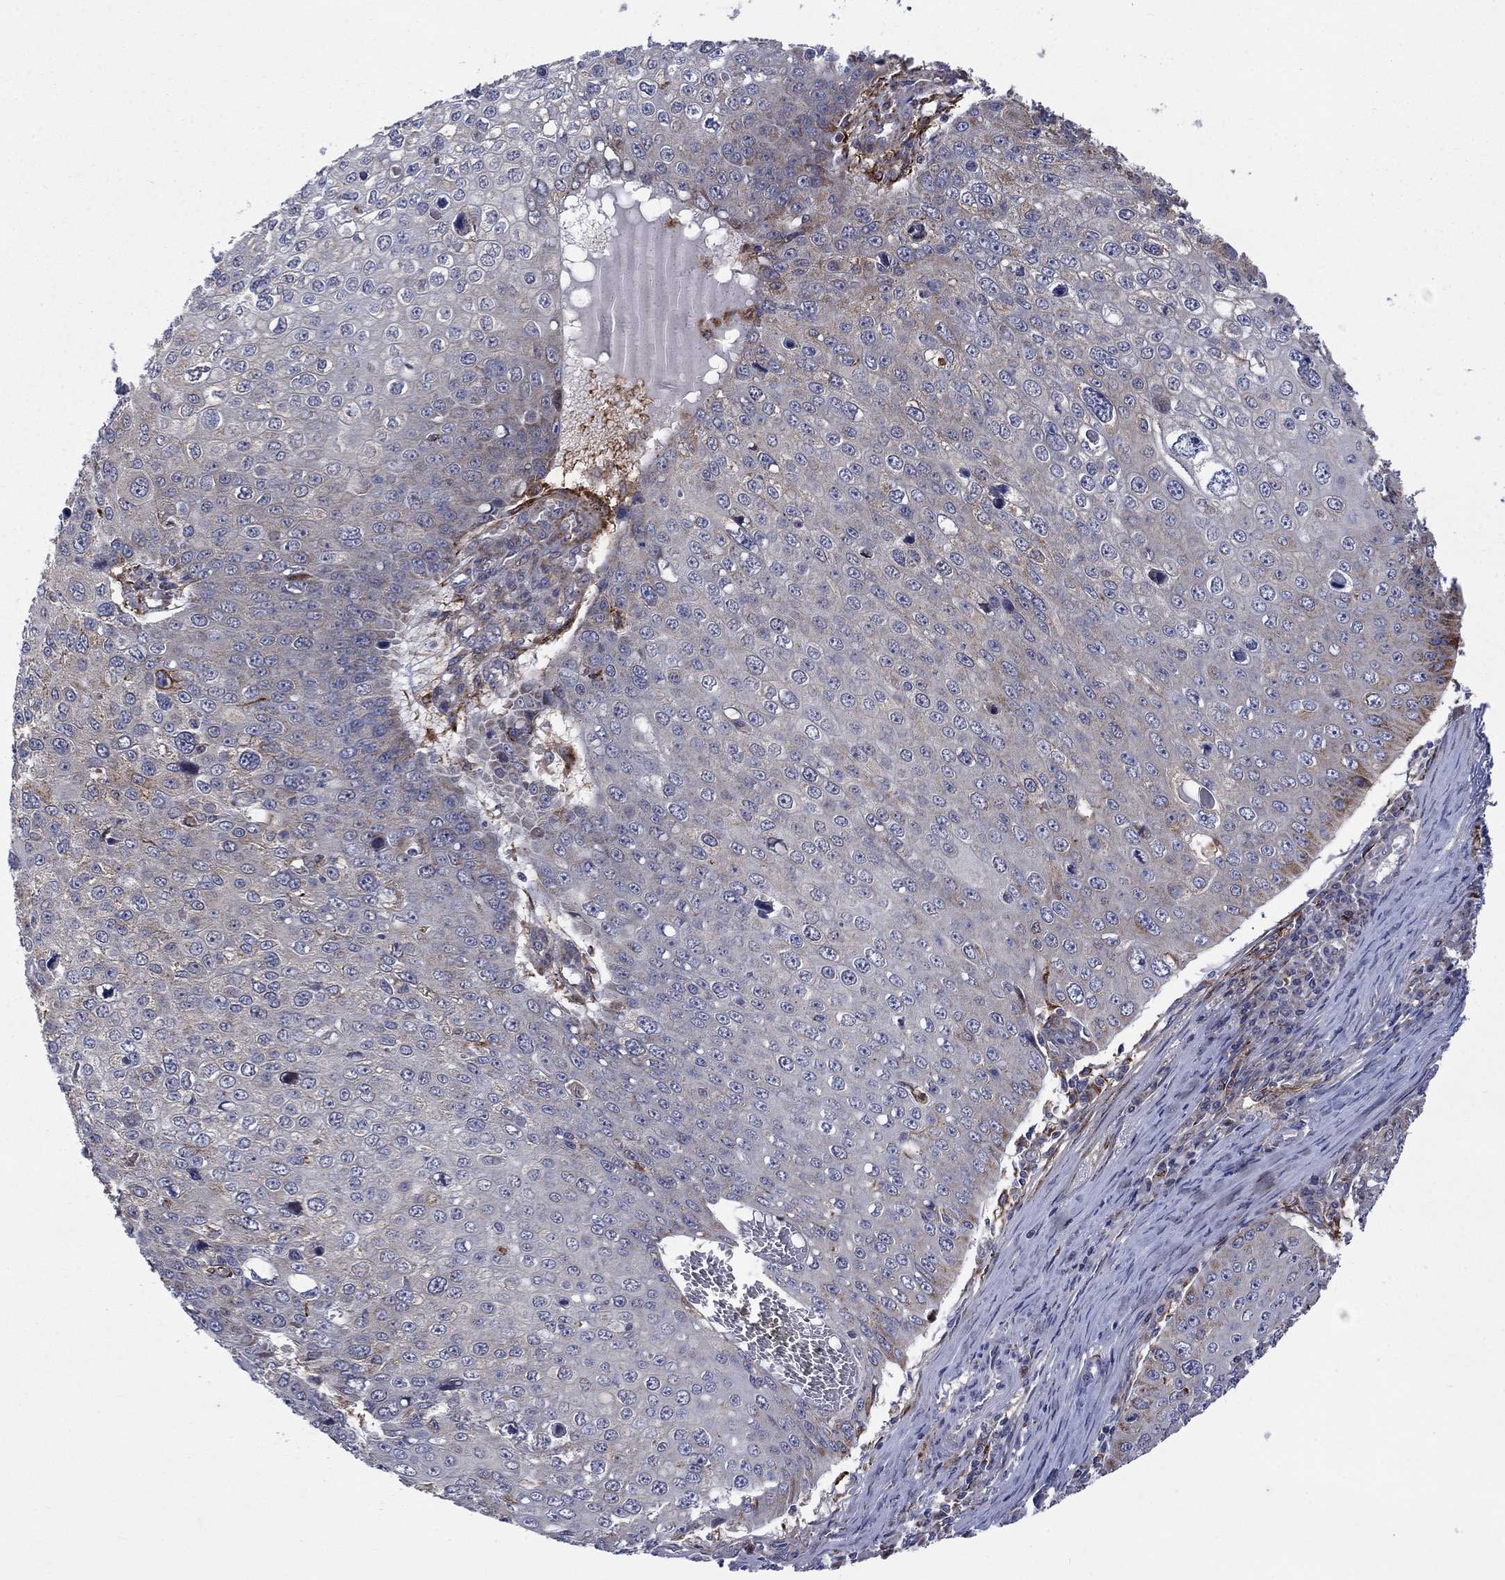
{"staining": {"intensity": "negative", "quantity": "none", "location": "none"}, "tissue": "skin cancer", "cell_type": "Tumor cells", "image_type": "cancer", "snomed": [{"axis": "morphology", "description": "Squamous cell carcinoma, NOS"}, {"axis": "topography", "description": "Skin"}], "caption": "DAB immunohistochemical staining of human skin cancer (squamous cell carcinoma) exhibits no significant staining in tumor cells.", "gene": "SLC35F2", "patient": {"sex": "male", "age": 71}}